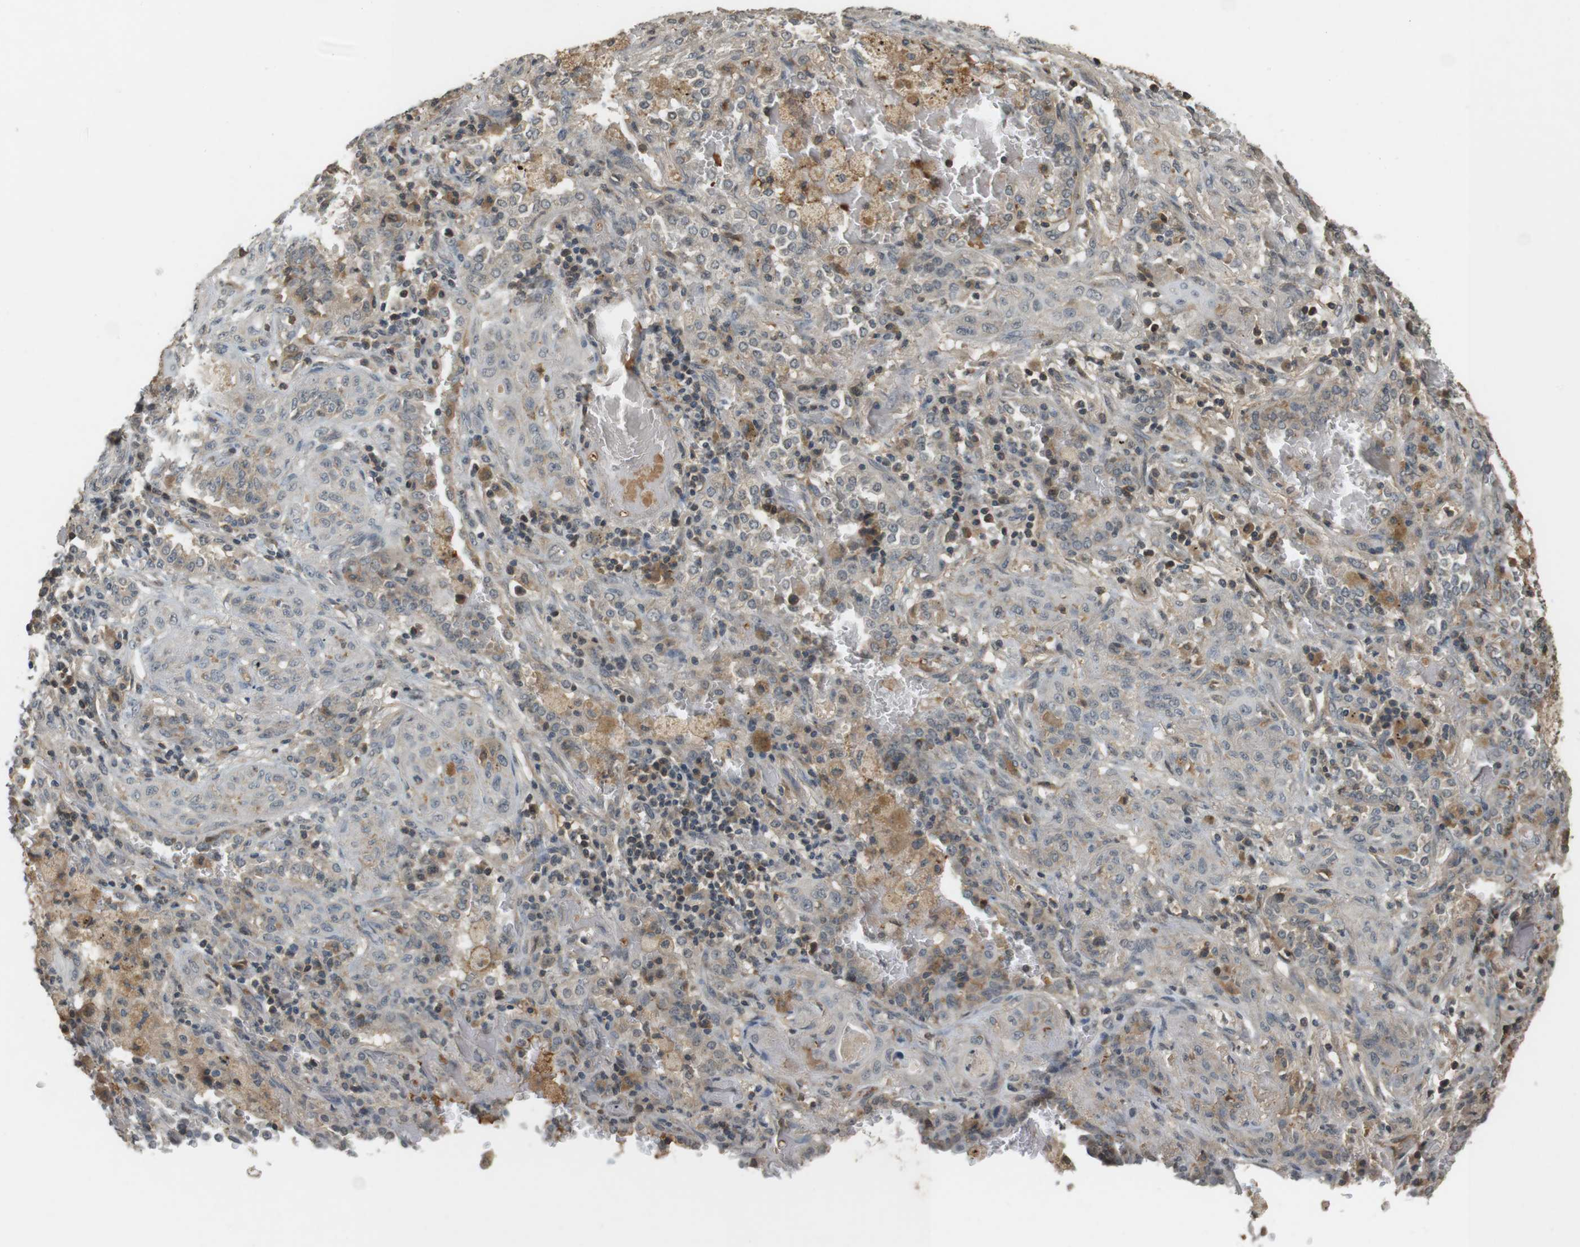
{"staining": {"intensity": "negative", "quantity": "none", "location": "none"}, "tissue": "lung cancer", "cell_type": "Tumor cells", "image_type": "cancer", "snomed": [{"axis": "morphology", "description": "Squamous cell carcinoma, NOS"}, {"axis": "topography", "description": "Lung"}], "caption": "The image displays no staining of tumor cells in lung squamous cell carcinoma. The staining was performed using DAB to visualize the protein expression in brown, while the nuclei were stained in blue with hematoxylin (Magnification: 20x).", "gene": "SRR", "patient": {"sex": "female", "age": 47}}